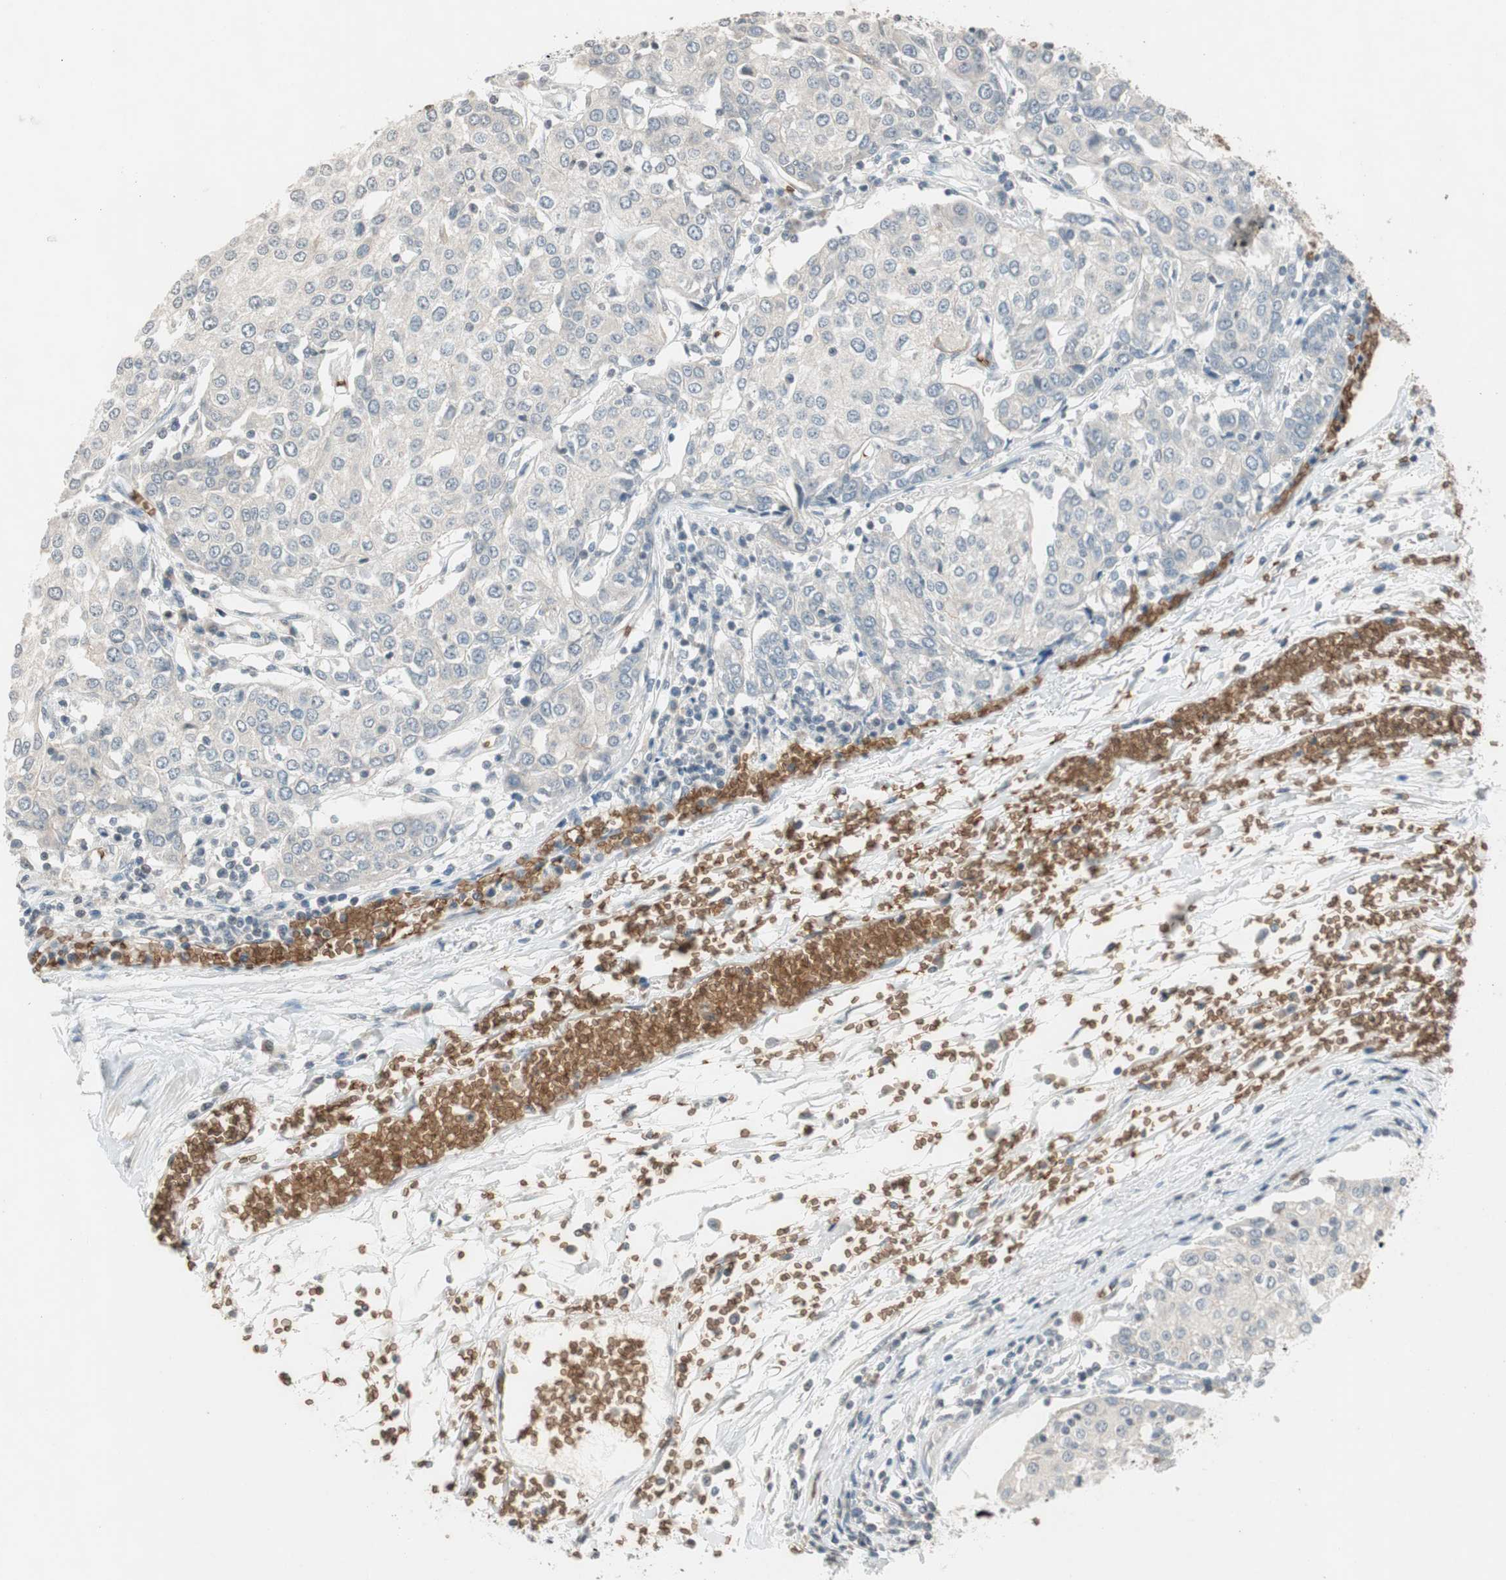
{"staining": {"intensity": "negative", "quantity": "none", "location": "none"}, "tissue": "urothelial cancer", "cell_type": "Tumor cells", "image_type": "cancer", "snomed": [{"axis": "morphology", "description": "Urothelial carcinoma, High grade"}, {"axis": "topography", "description": "Urinary bladder"}], "caption": "This image is of urothelial cancer stained with immunohistochemistry to label a protein in brown with the nuclei are counter-stained blue. There is no expression in tumor cells. Nuclei are stained in blue.", "gene": "GYPC", "patient": {"sex": "female", "age": 85}}